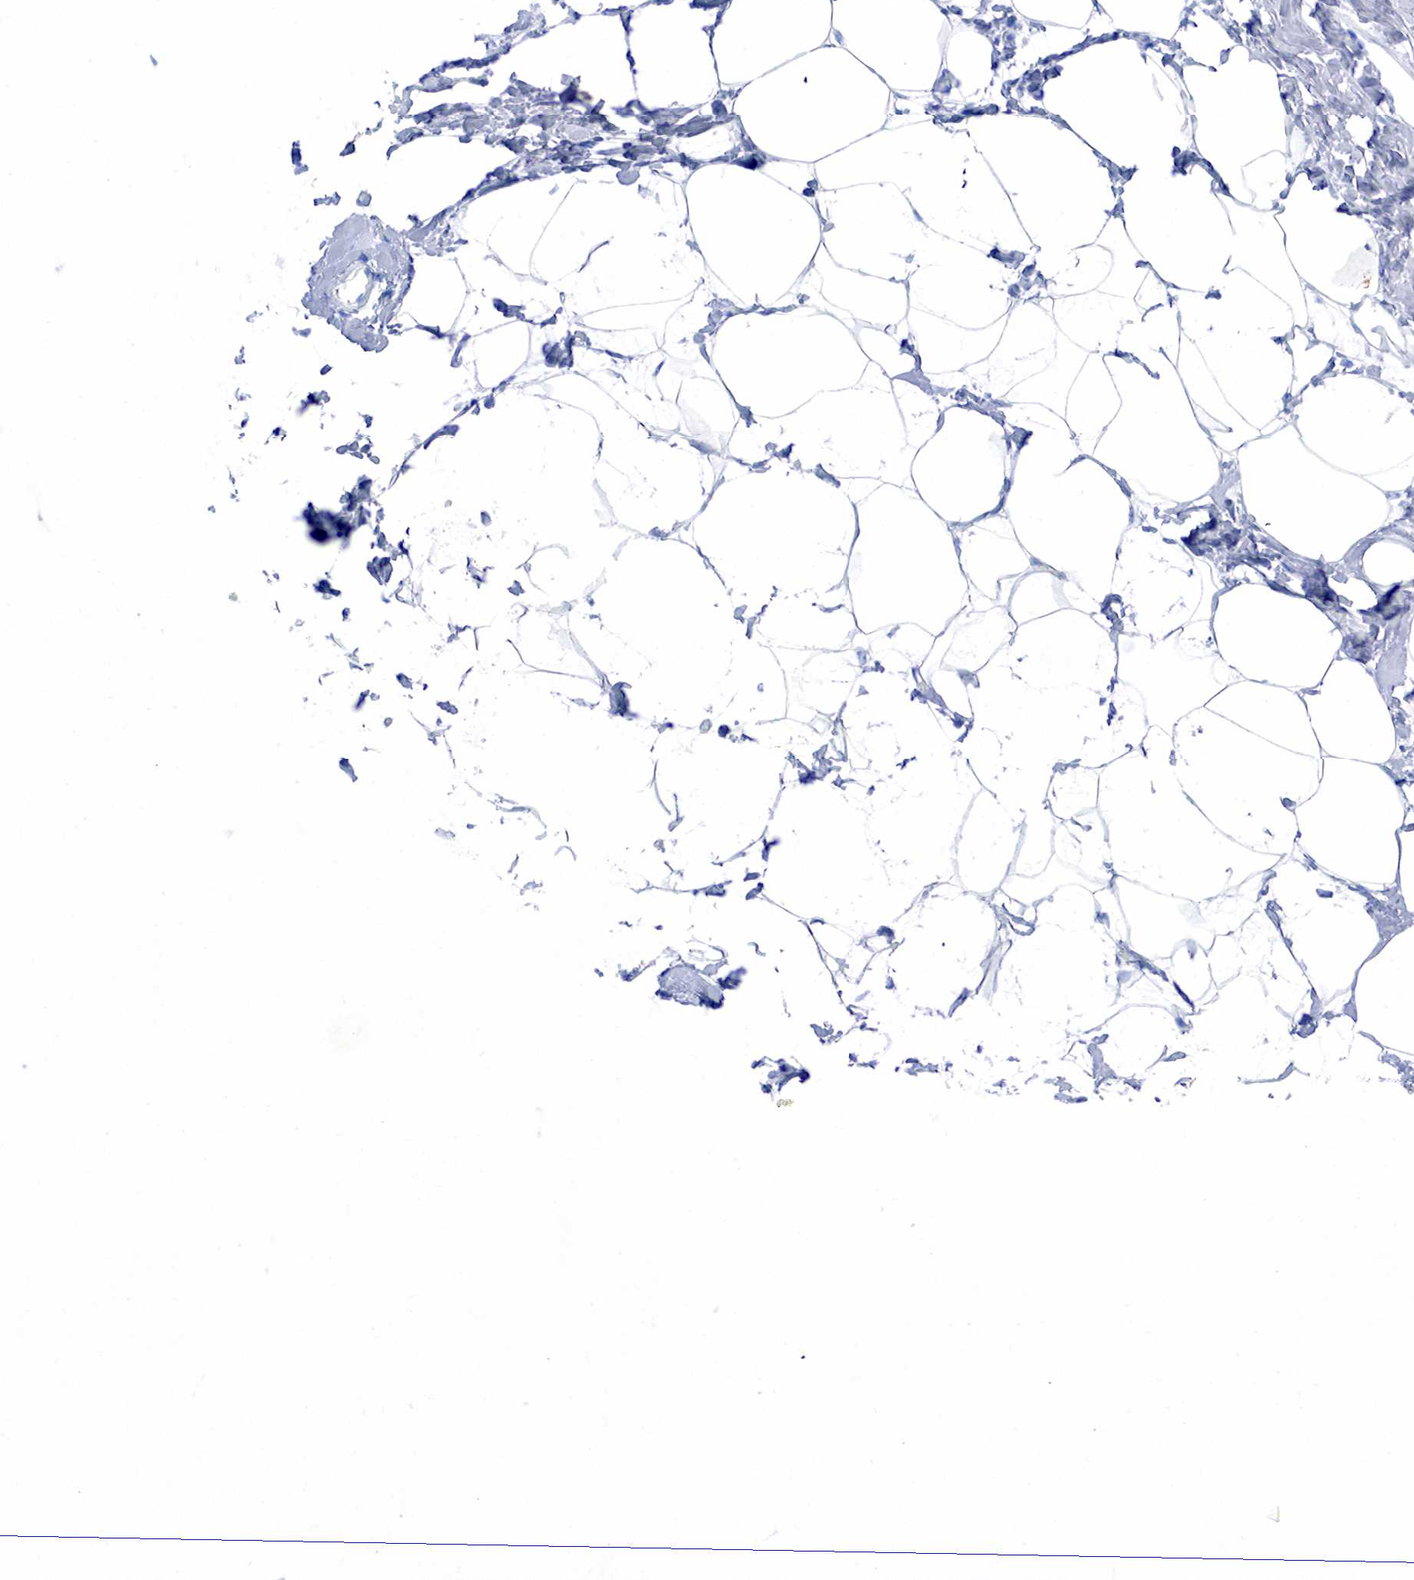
{"staining": {"intensity": "negative", "quantity": "none", "location": "none"}, "tissue": "breast", "cell_type": "Adipocytes", "image_type": "normal", "snomed": [{"axis": "morphology", "description": "Normal tissue, NOS"}, {"axis": "topography", "description": "Breast"}], "caption": "DAB immunohistochemical staining of unremarkable human breast demonstrates no significant expression in adipocytes.", "gene": "KRT18", "patient": {"sex": "female", "age": 54}}